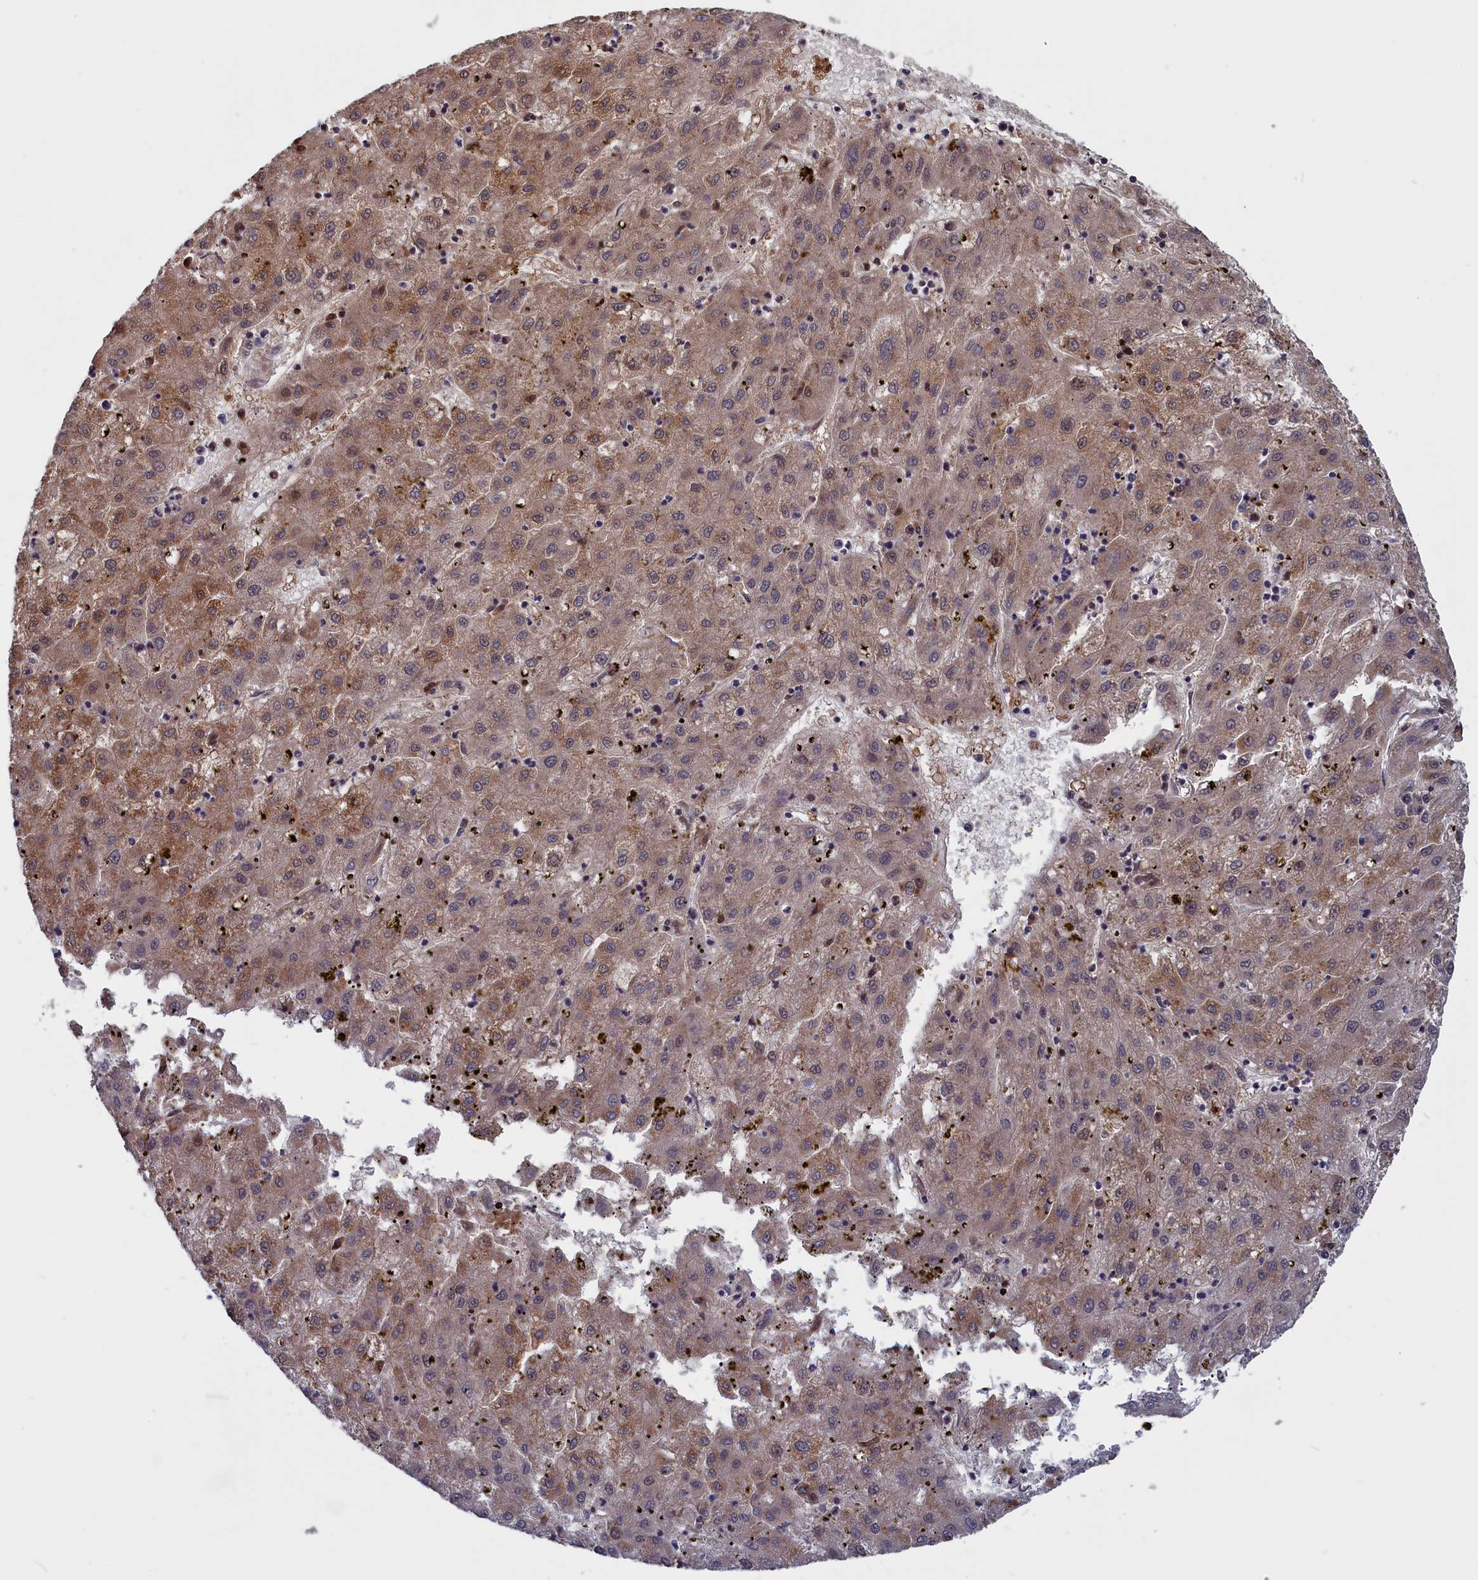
{"staining": {"intensity": "weak", "quantity": "25%-75%", "location": "cytoplasmic/membranous"}, "tissue": "liver cancer", "cell_type": "Tumor cells", "image_type": "cancer", "snomed": [{"axis": "morphology", "description": "Carcinoma, Hepatocellular, NOS"}, {"axis": "topography", "description": "Liver"}], "caption": "Immunohistochemistry histopathology image of human liver cancer (hepatocellular carcinoma) stained for a protein (brown), which reveals low levels of weak cytoplasmic/membranous staining in about 25%-75% of tumor cells.", "gene": "PLP2", "patient": {"sex": "male", "age": 72}}